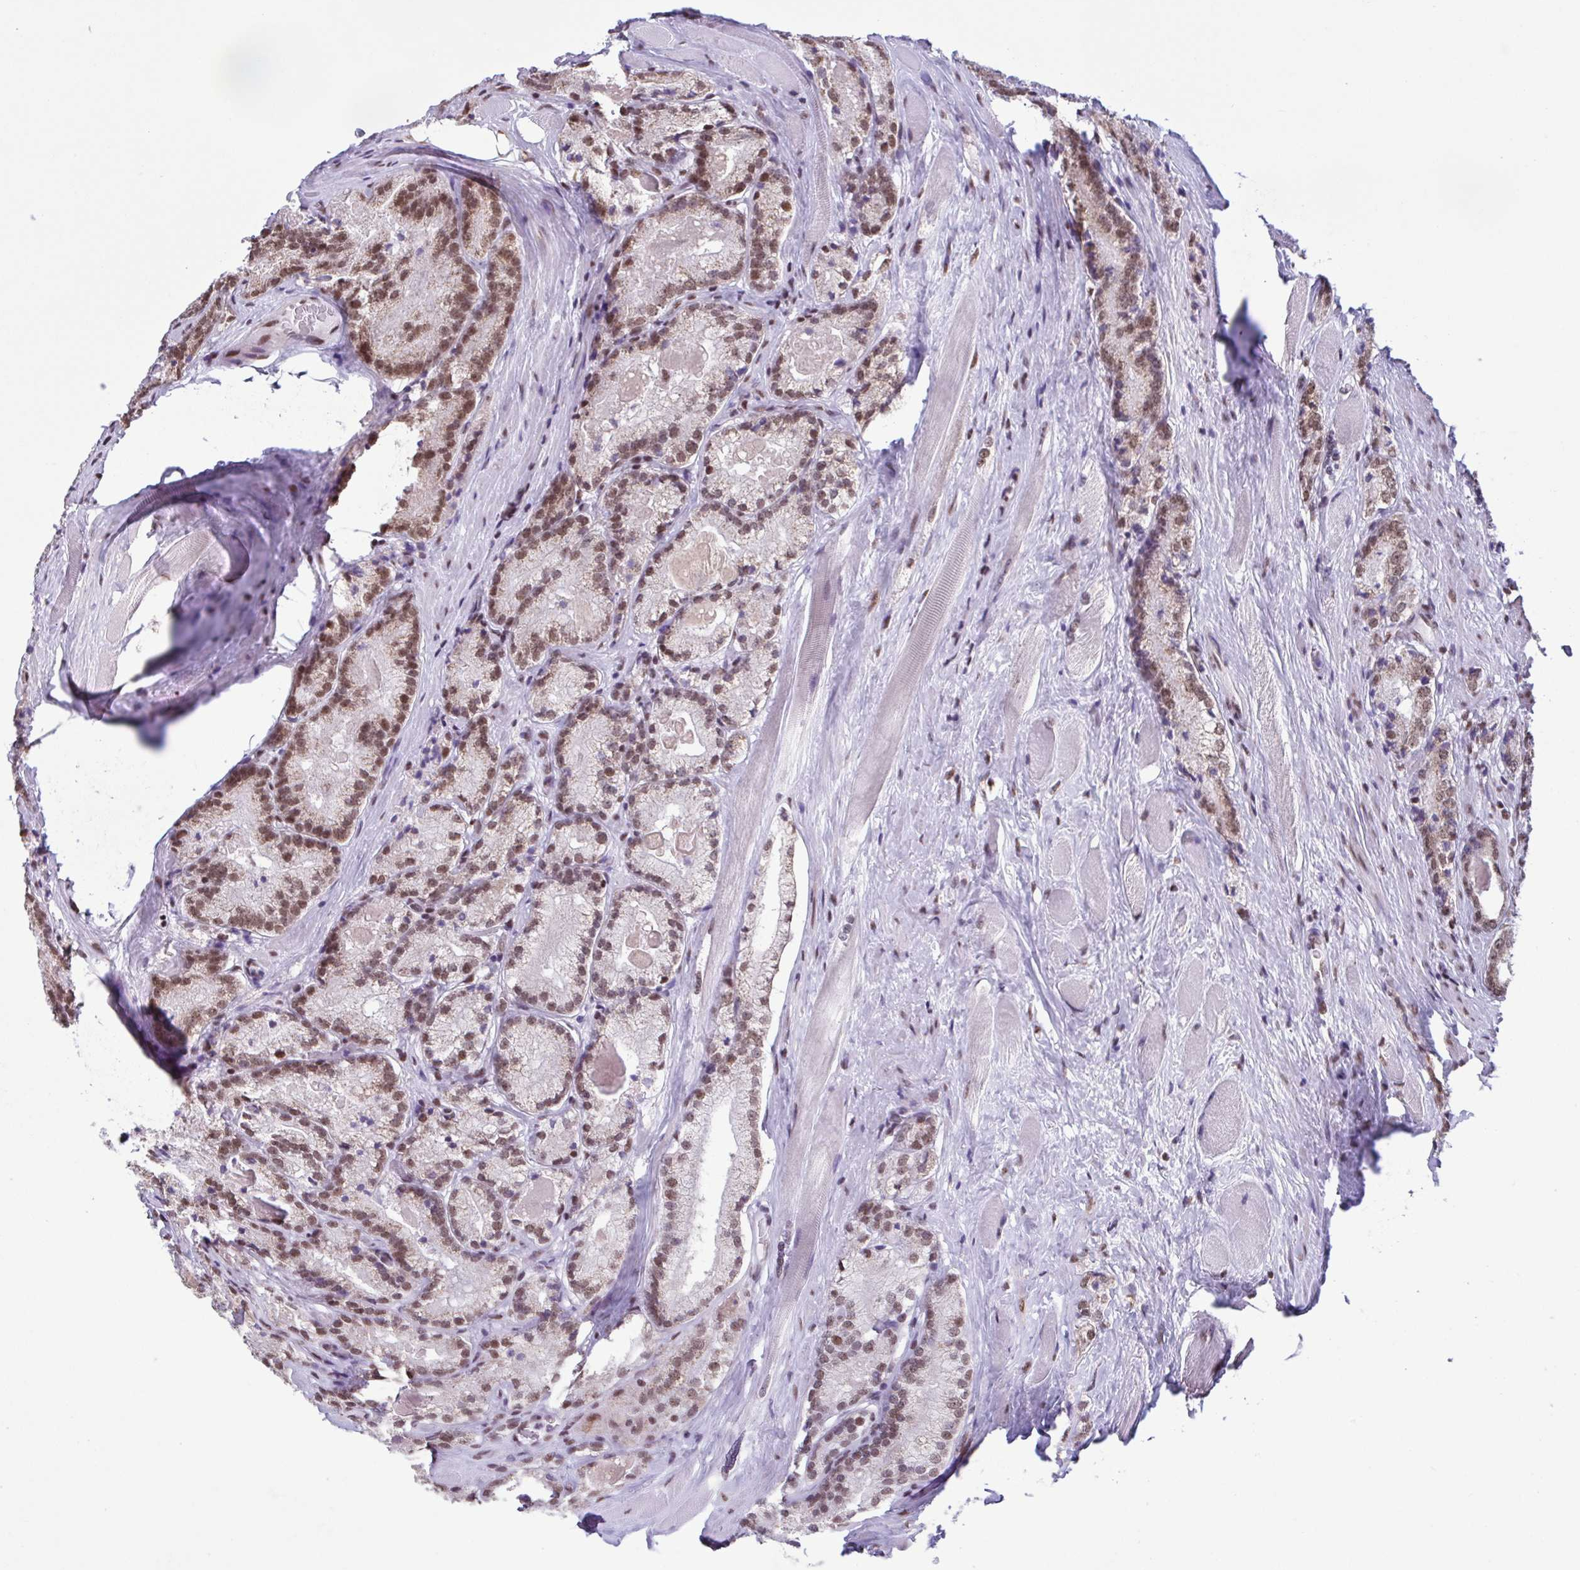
{"staining": {"intensity": "moderate", "quantity": ">75%", "location": "nuclear"}, "tissue": "prostate cancer", "cell_type": "Tumor cells", "image_type": "cancer", "snomed": [{"axis": "morphology", "description": "Adenocarcinoma, NOS"}, {"axis": "morphology", "description": "Adenocarcinoma, Low grade"}, {"axis": "topography", "description": "Prostate"}], "caption": "This image reveals immunohistochemistry staining of human prostate cancer, with medium moderate nuclear positivity in about >75% of tumor cells.", "gene": "TIMM21", "patient": {"sex": "male", "age": 68}}